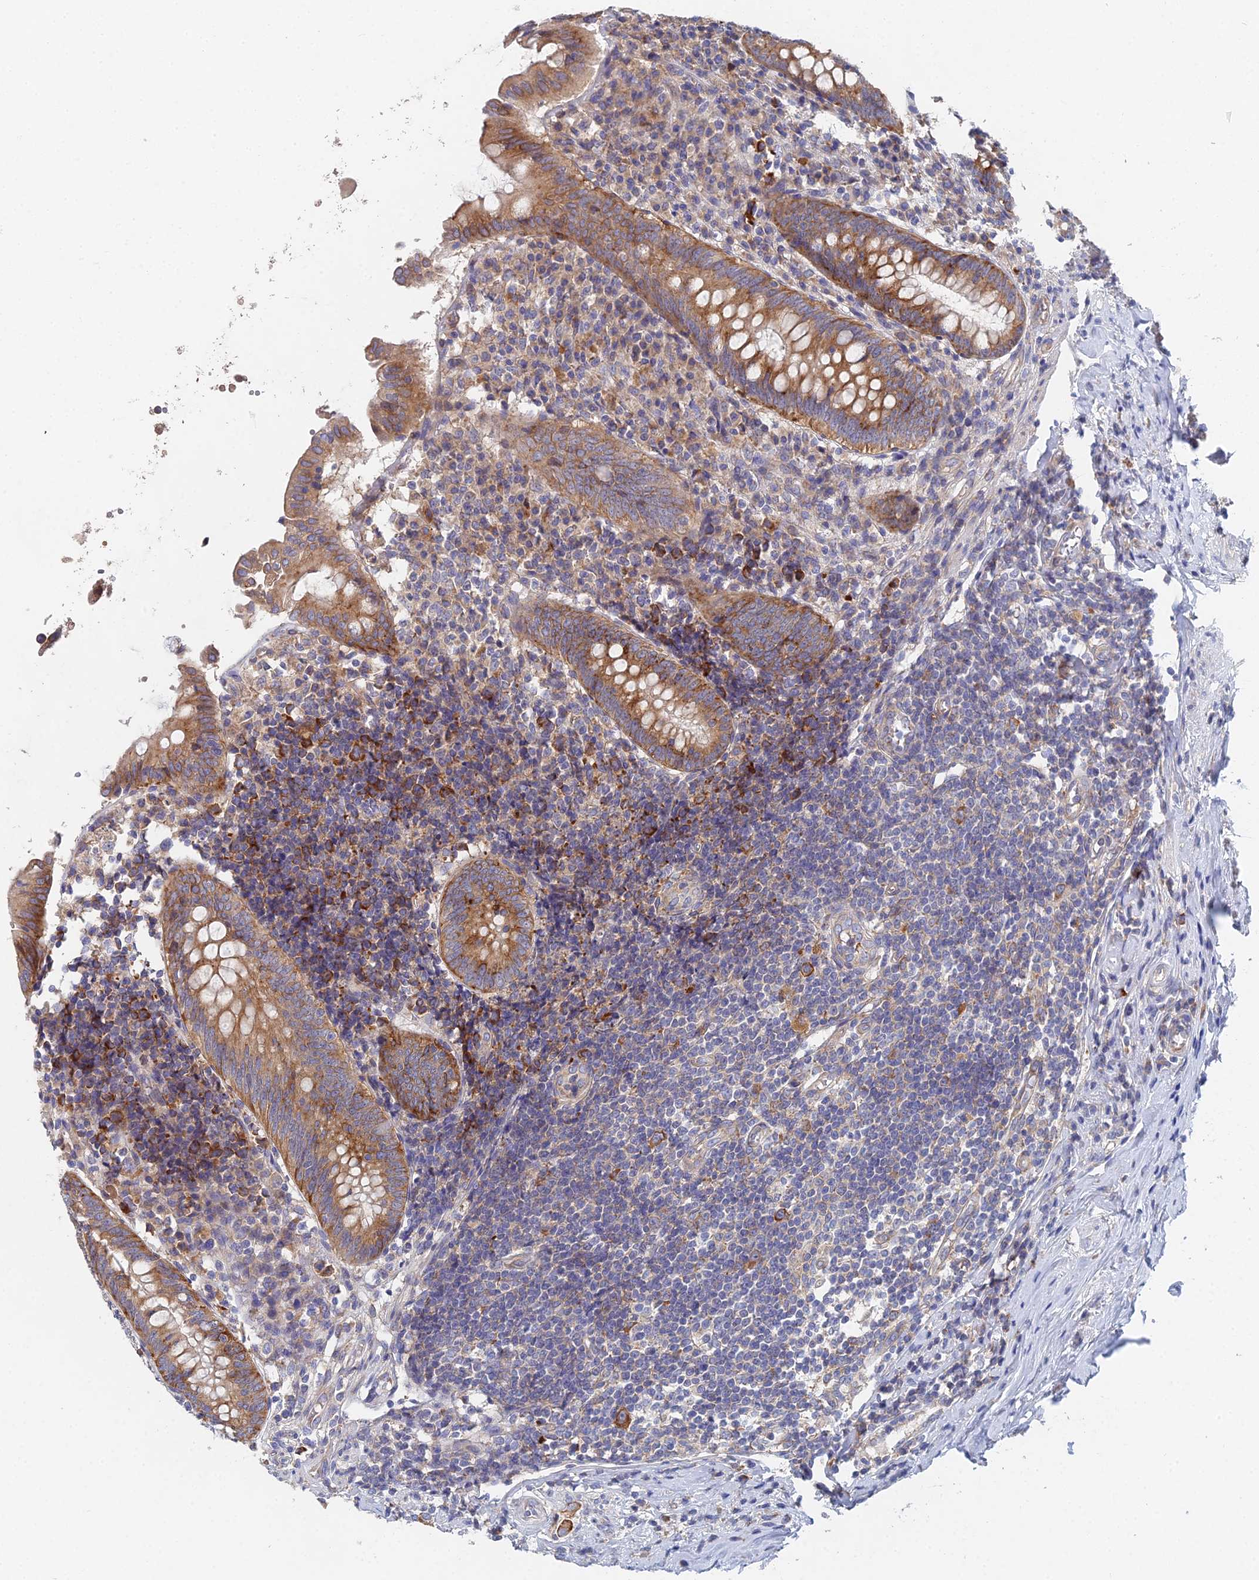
{"staining": {"intensity": "moderate", "quantity": ">75%", "location": "cytoplasmic/membranous"}, "tissue": "appendix", "cell_type": "Glandular cells", "image_type": "normal", "snomed": [{"axis": "morphology", "description": "Normal tissue, NOS"}, {"axis": "topography", "description": "Appendix"}], "caption": "Protein staining of unremarkable appendix displays moderate cytoplasmic/membranous positivity in about >75% of glandular cells.", "gene": "ELOF1", "patient": {"sex": "female", "age": 54}}